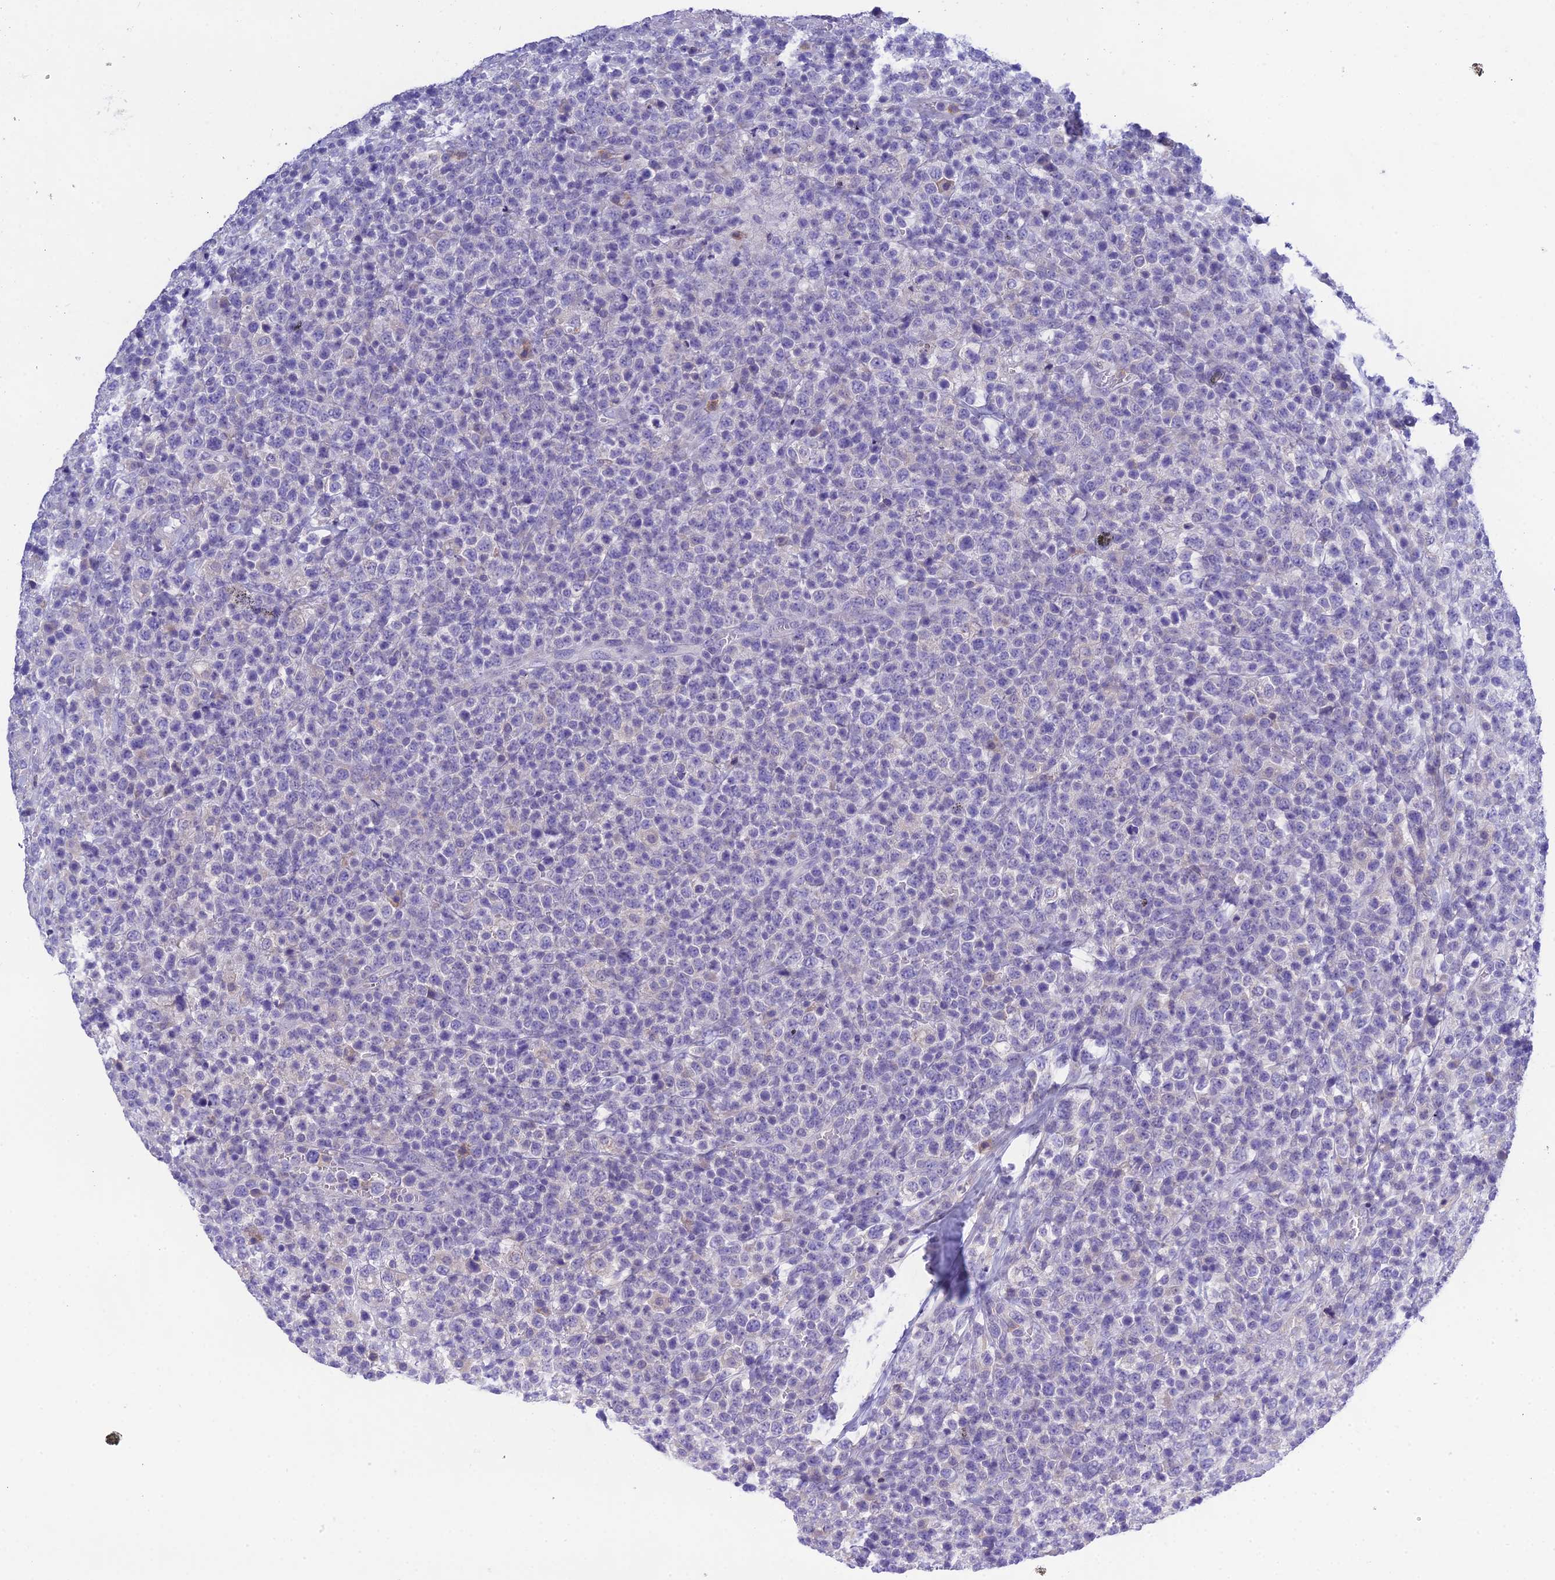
{"staining": {"intensity": "negative", "quantity": "none", "location": "none"}, "tissue": "lymphoma", "cell_type": "Tumor cells", "image_type": "cancer", "snomed": [{"axis": "morphology", "description": "Malignant lymphoma, non-Hodgkin's type, High grade"}, {"axis": "topography", "description": "Colon"}], "caption": "An image of lymphoma stained for a protein demonstrates no brown staining in tumor cells. Brightfield microscopy of immunohistochemistry (IHC) stained with DAB (brown) and hematoxylin (blue), captured at high magnification.", "gene": "KIAA0408", "patient": {"sex": "female", "age": 53}}